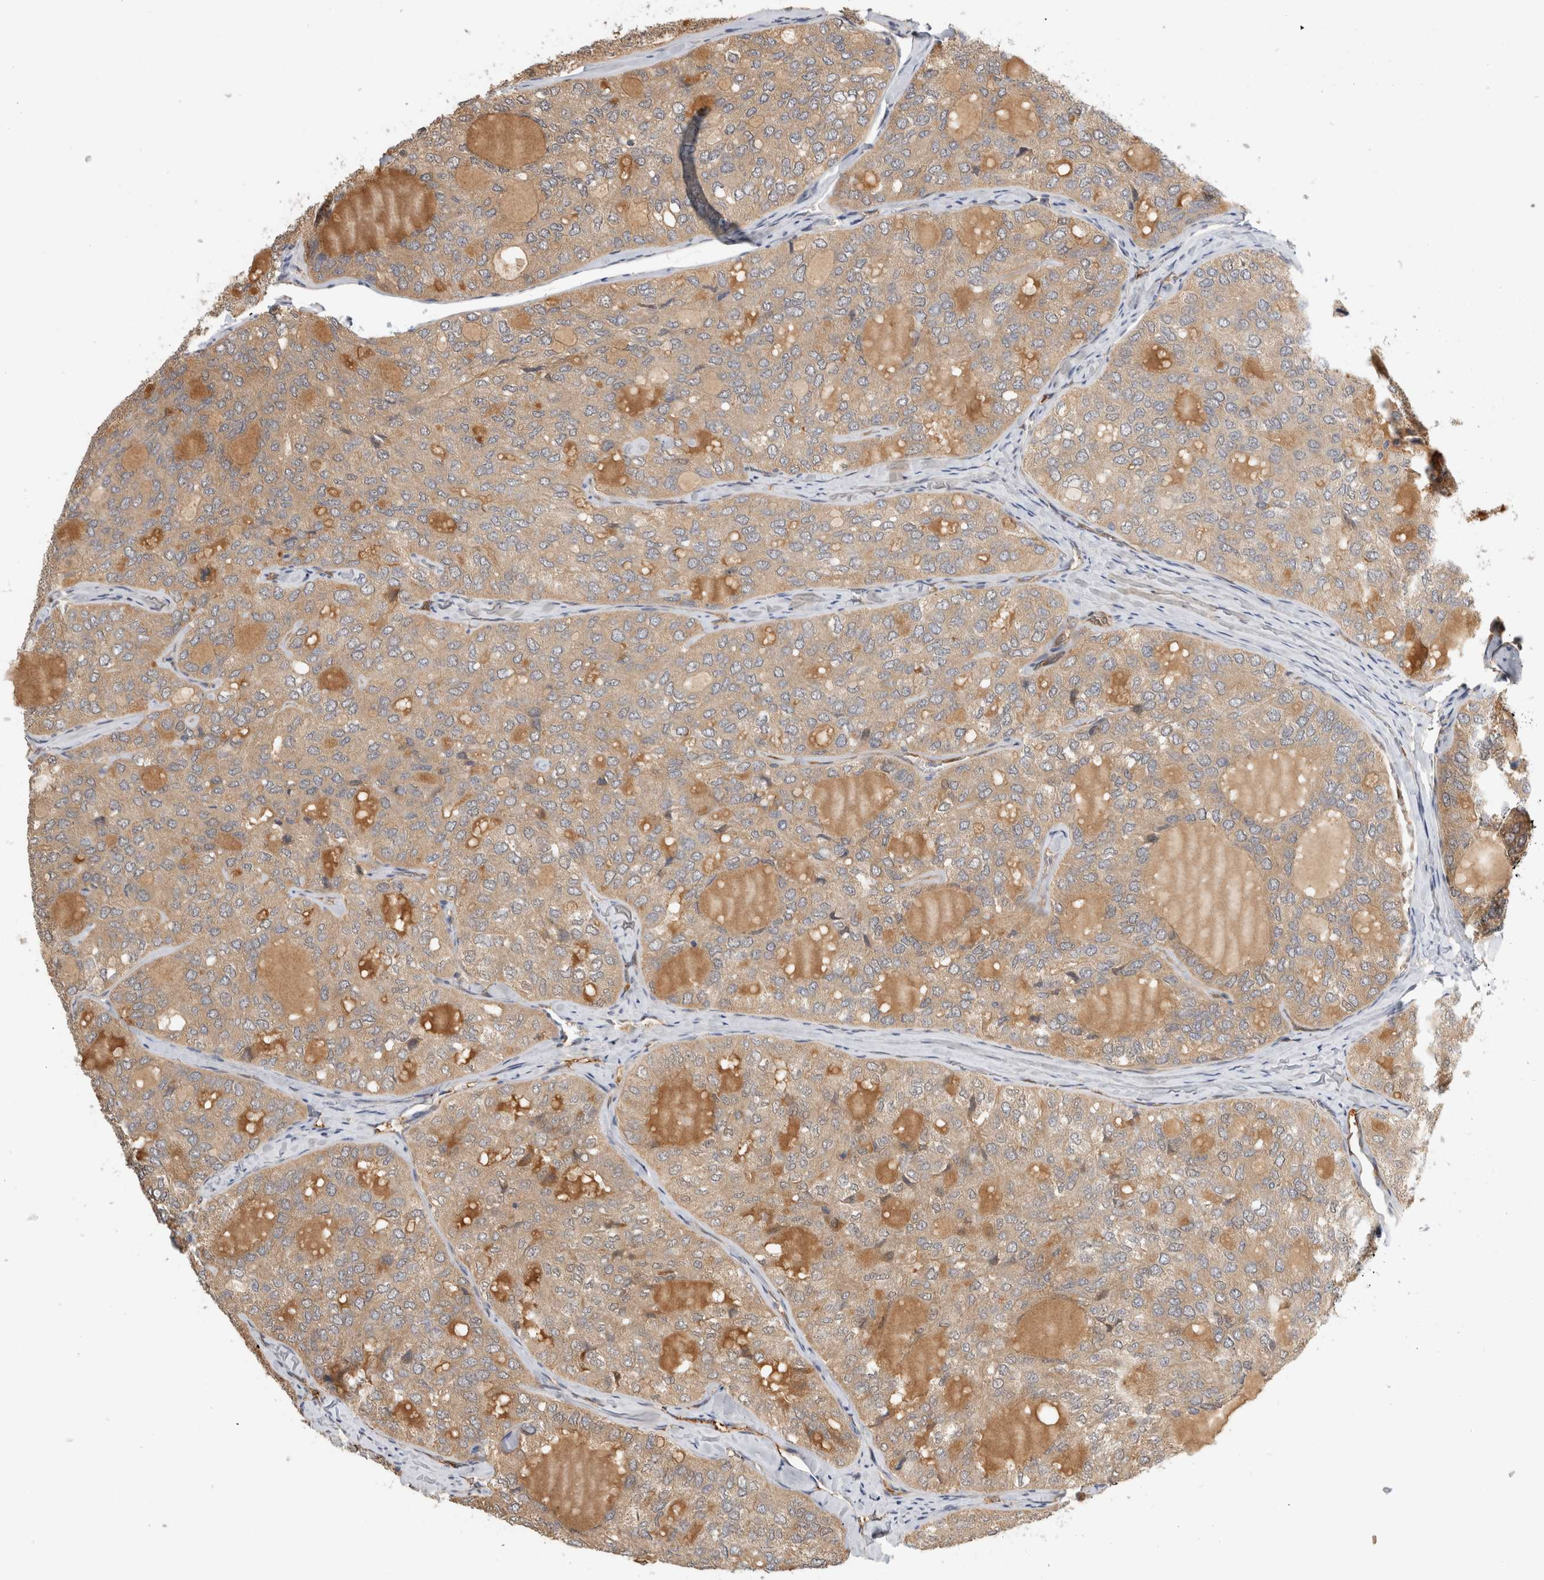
{"staining": {"intensity": "weak", "quantity": ">75%", "location": "cytoplasmic/membranous"}, "tissue": "thyroid cancer", "cell_type": "Tumor cells", "image_type": "cancer", "snomed": [{"axis": "morphology", "description": "Follicular adenoma carcinoma, NOS"}, {"axis": "topography", "description": "Thyroid gland"}], "caption": "Weak cytoplasmic/membranous positivity is seen in approximately >75% of tumor cells in thyroid cancer.", "gene": "PGM1", "patient": {"sex": "male", "age": 75}}